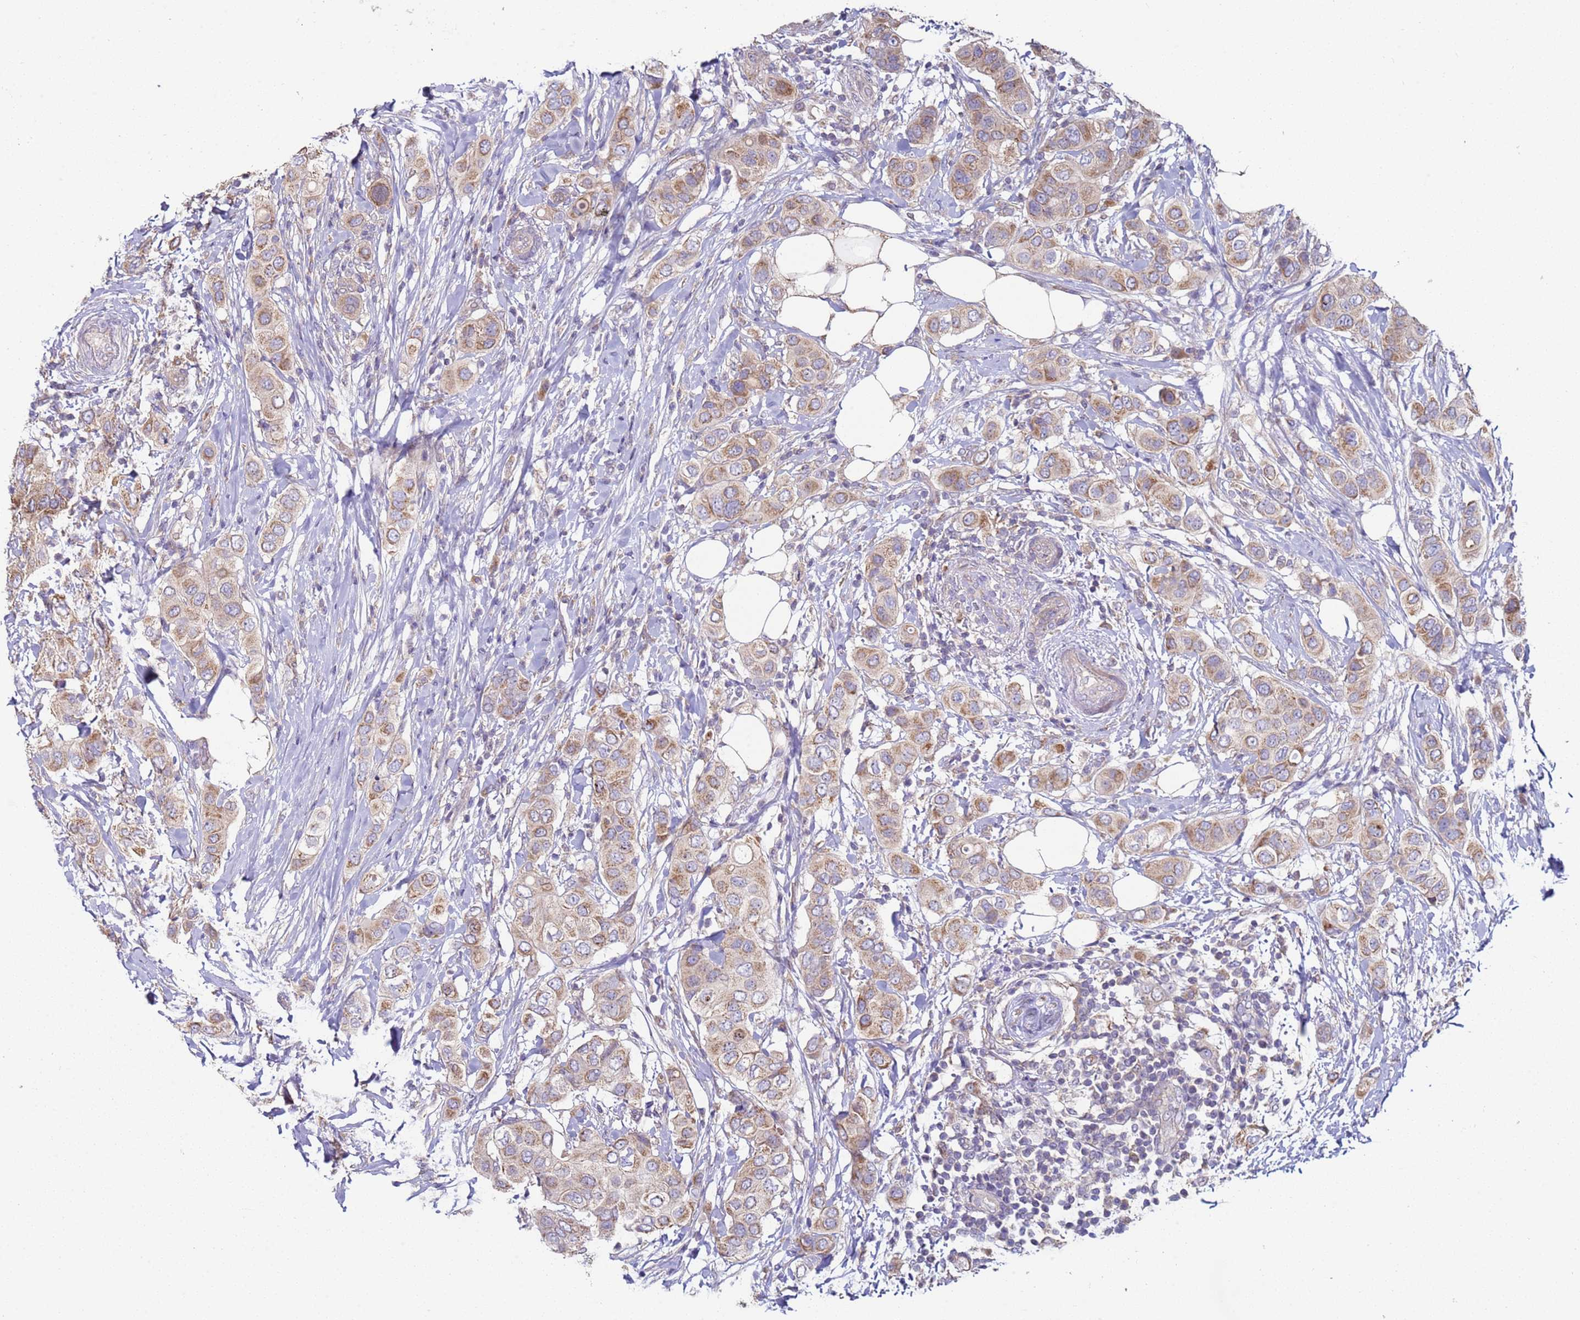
{"staining": {"intensity": "moderate", "quantity": "25%-75%", "location": "cytoplasmic/membranous"}, "tissue": "breast cancer", "cell_type": "Tumor cells", "image_type": "cancer", "snomed": [{"axis": "morphology", "description": "Lobular carcinoma"}, {"axis": "topography", "description": "Breast"}], "caption": "The micrograph reveals a brown stain indicating the presence of a protein in the cytoplasmic/membranous of tumor cells in breast cancer.", "gene": "DIP2B", "patient": {"sex": "female", "age": 51}}